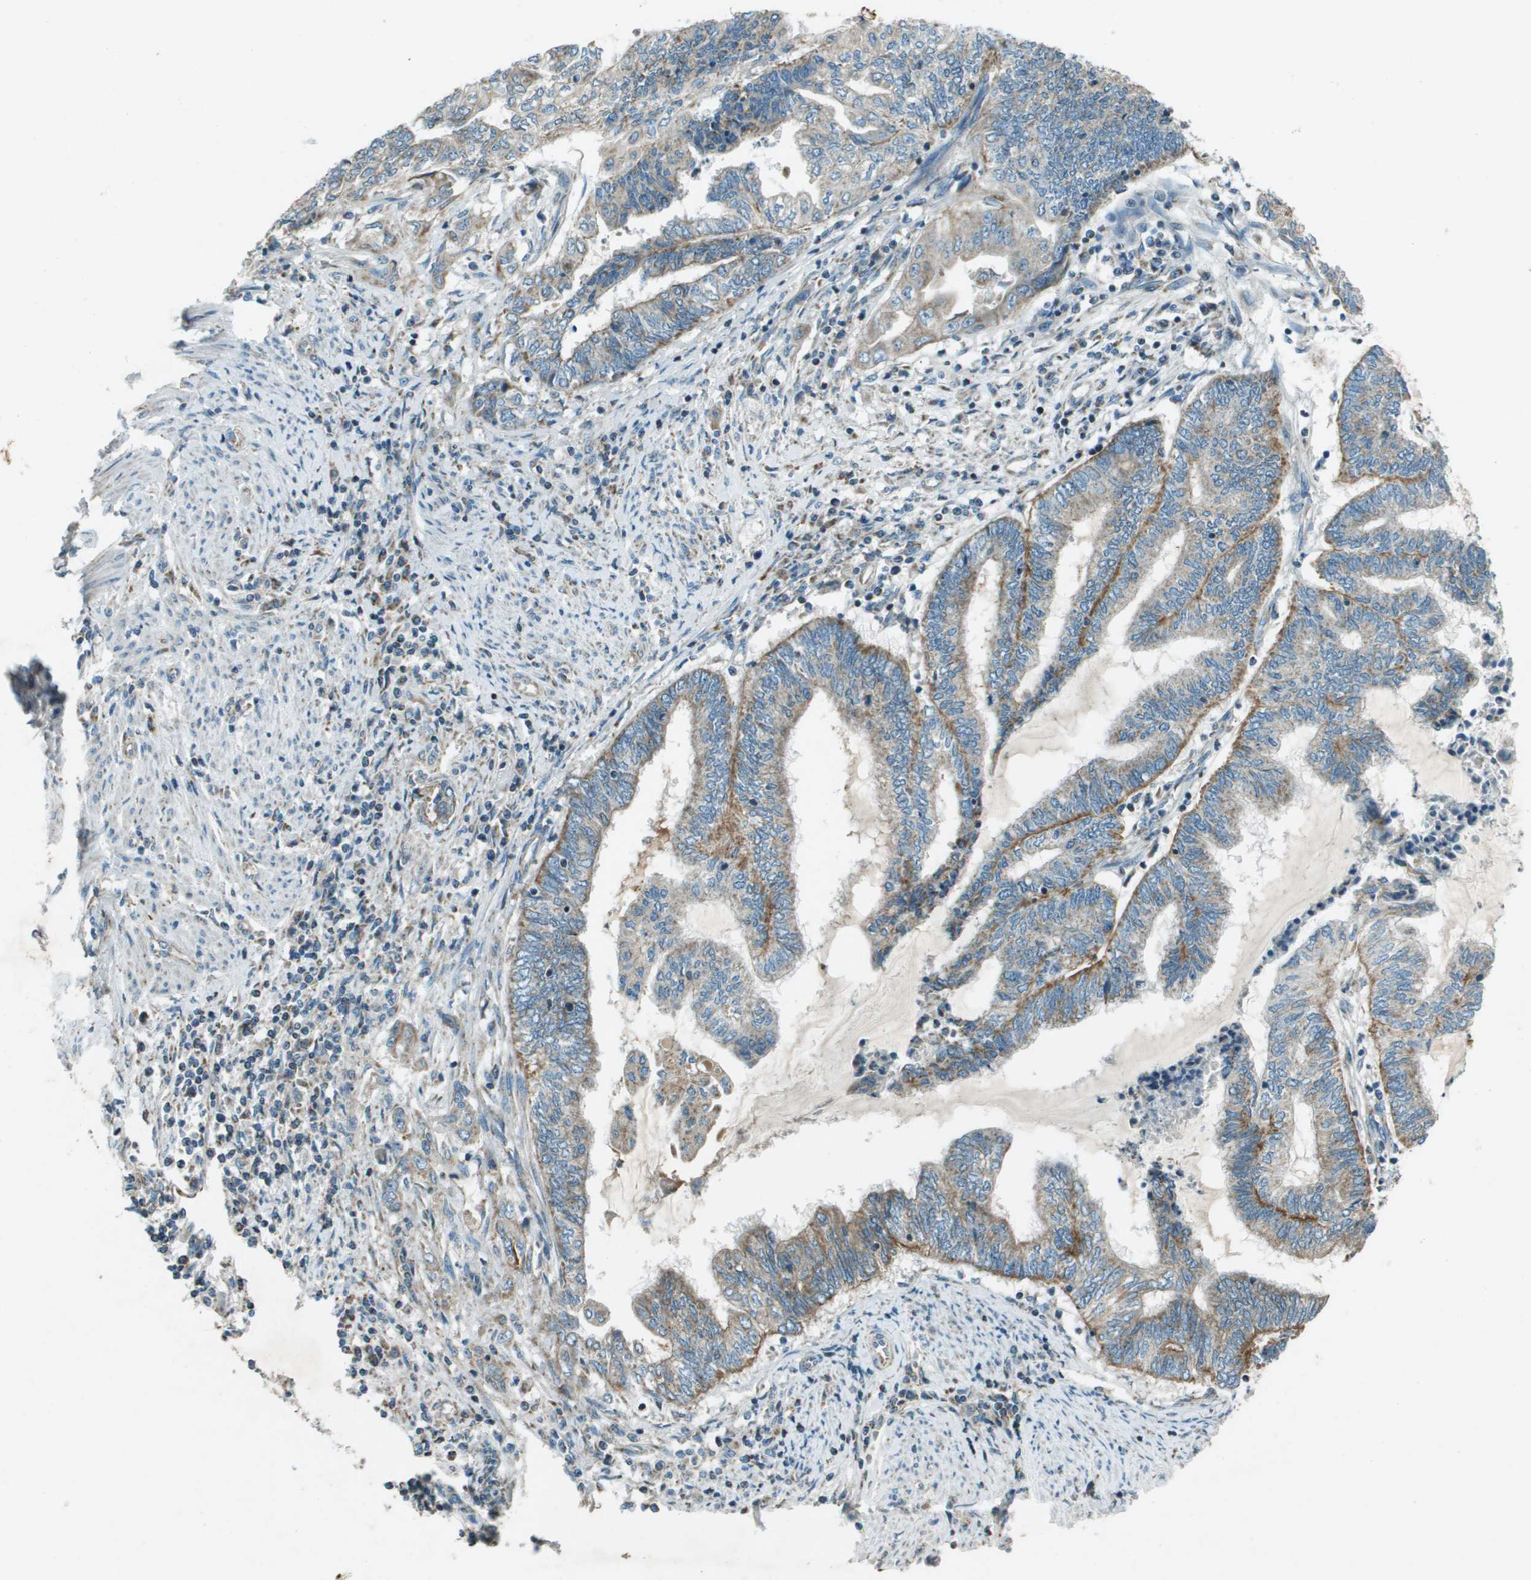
{"staining": {"intensity": "moderate", "quantity": ">75%", "location": "cytoplasmic/membranous"}, "tissue": "endometrial cancer", "cell_type": "Tumor cells", "image_type": "cancer", "snomed": [{"axis": "morphology", "description": "Adenocarcinoma, NOS"}, {"axis": "topography", "description": "Uterus"}, {"axis": "topography", "description": "Endometrium"}], "caption": "About >75% of tumor cells in human adenocarcinoma (endometrial) exhibit moderate cytoplasmic/membranous protein expression as visualized by brown immunohistochemical staining.", "gene": "MIGA1", "patient": {"sex": "female", "age": 70}}